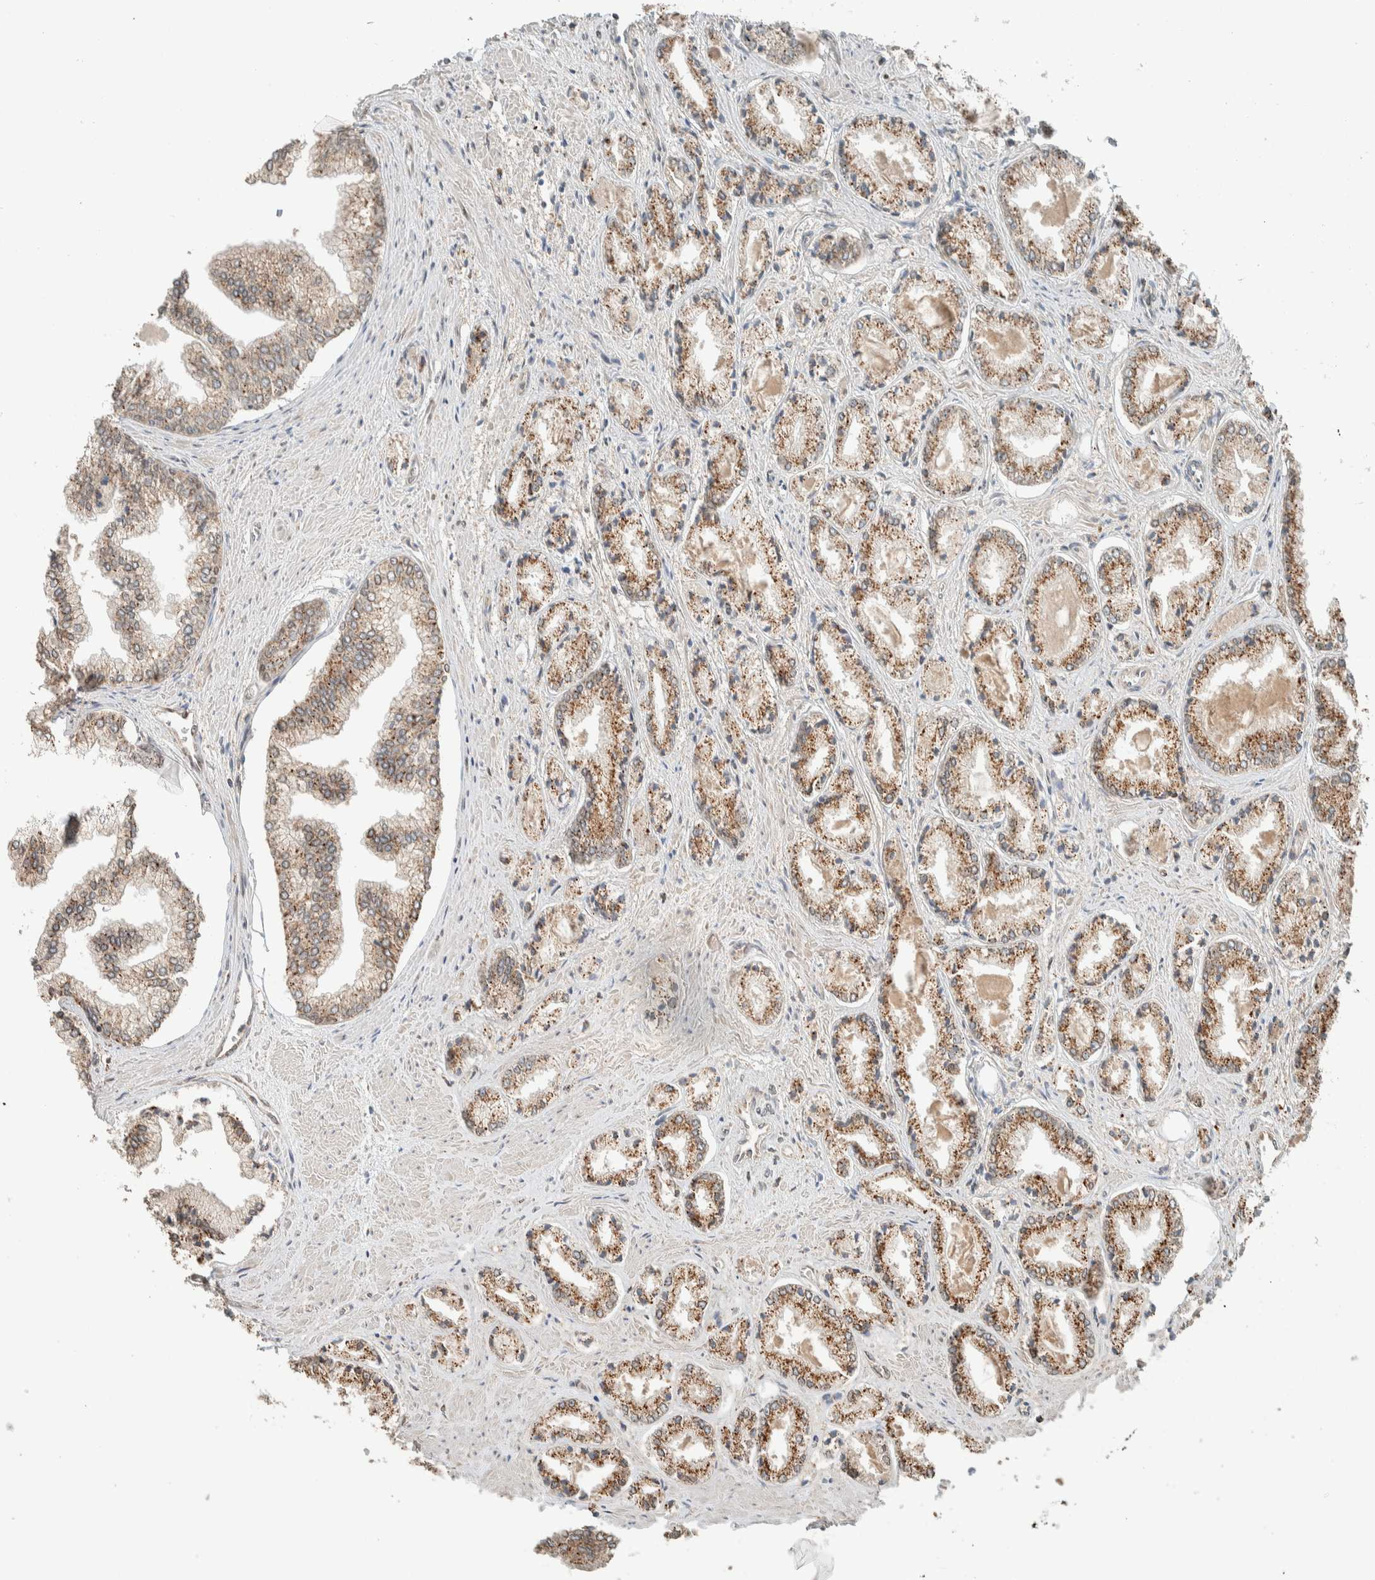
{"staining": {"intensity": "moderate", "quantity": ">75%", "location": "cytoplasmic/membranous"}, "tissue": "prostate cancer", "cell_type": "Tumor cells", "image_type": "cancer", "snomed": [{"axis": "morphology", "description": "Adenocarcinoma, Low grade"}, {"axis": "topography", "description": "Prostate"}], "caption": "Protein staining exhibits moderate cytoplasmic/membranous staining in approximately >75% of tumor cells in low-grade adenocarcinoma (prostate). (Brightfield microscopy of DAB IHC at high magnification).", "gene": "NBR1", "patient": {"sex": "male", "age": 52}}